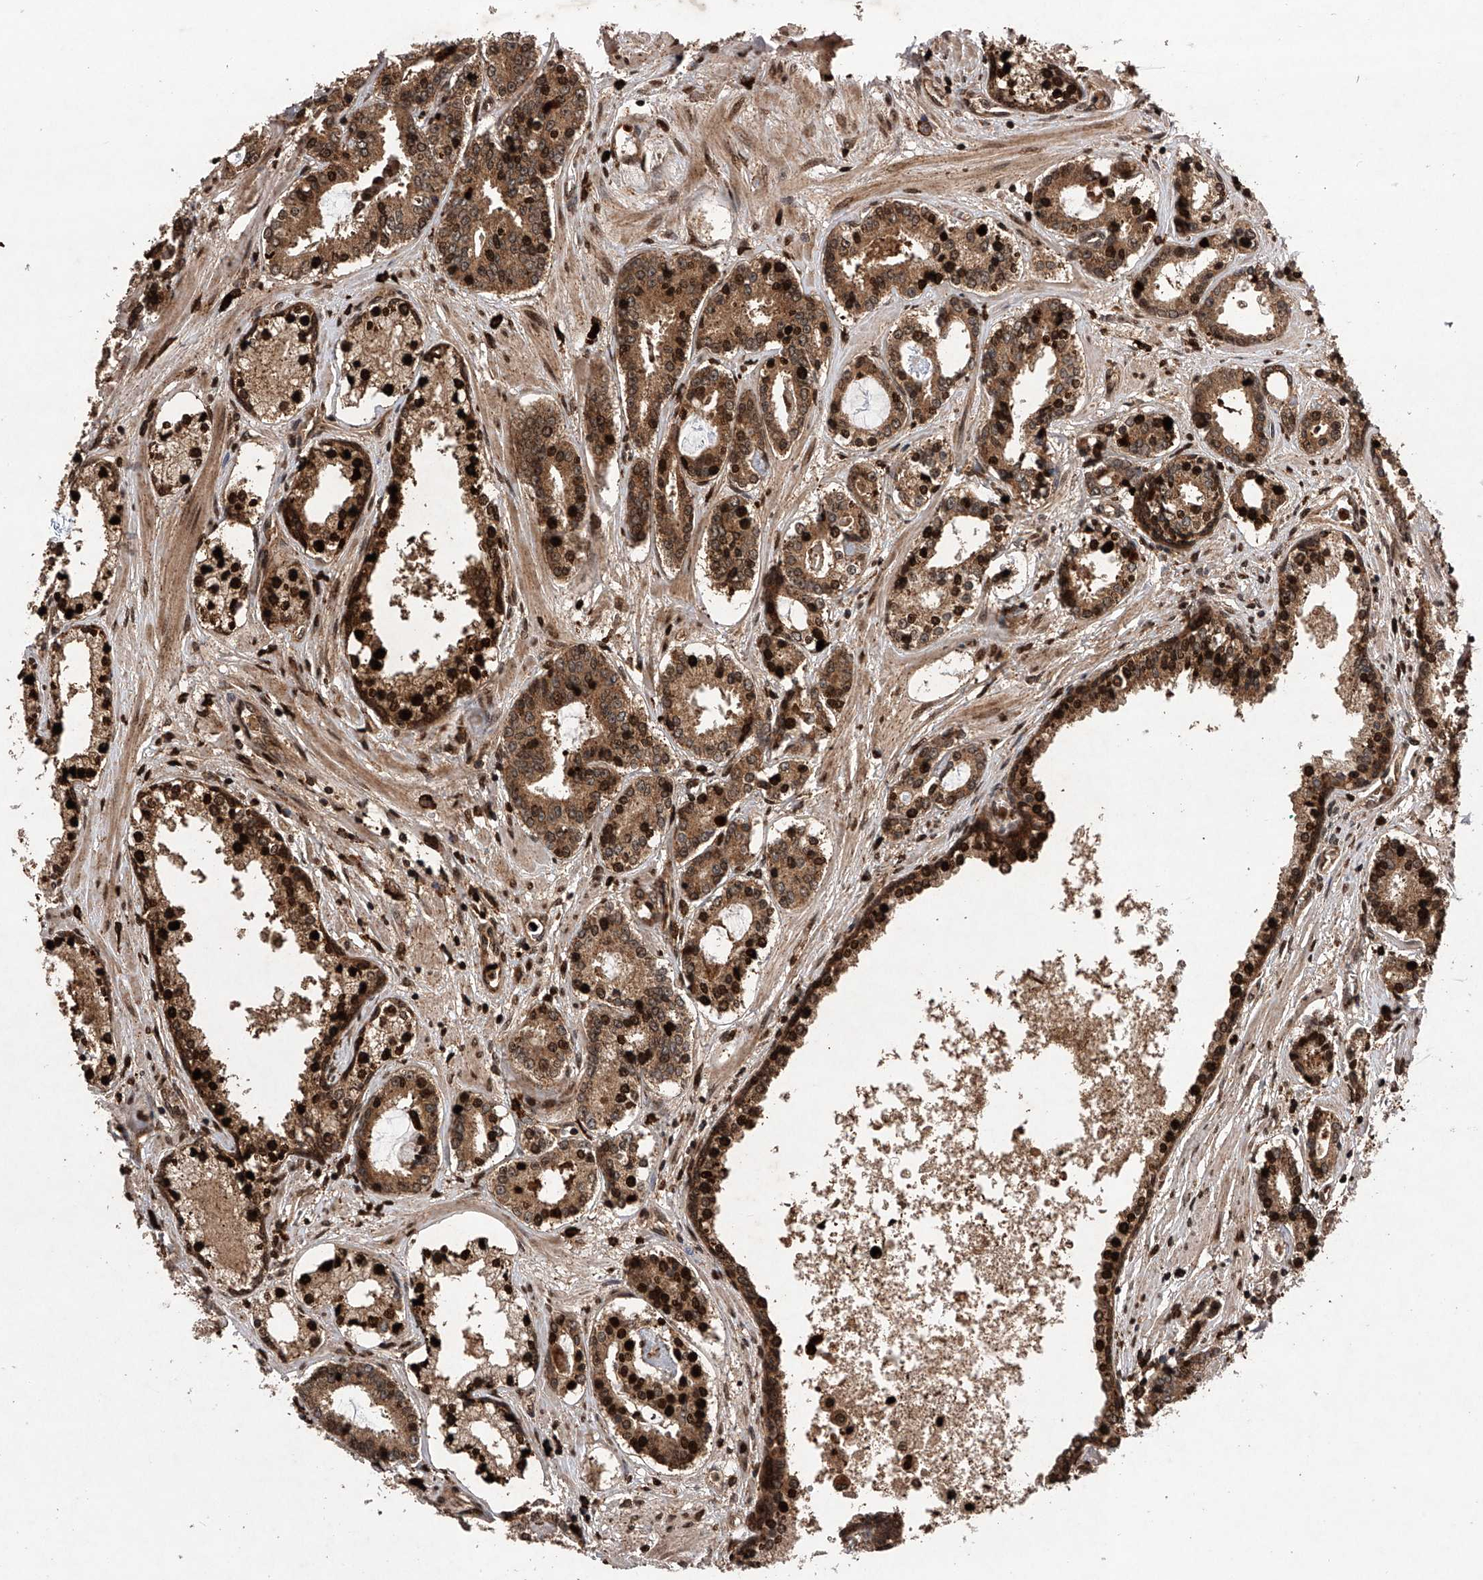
{"staining": {"intensity": "strong", "quantity": ">75%", "location": "cytoplasmic/membranous,nuclear"}, "tissue": "prostate cancer", "cell_type": "Tumor cells", "image_type": "cancer", "snomed": [{"axis": "morphology", "description": "Adenocarcinoma, High grade"}, {"axis": "topography", "description": "Prostate"}], "caption": "High-grade adenocarcinoma (prostate) stained for a protein exhibits strong cytoplasmic/membranous and nuclear positivity in tumor cells. The protein of interest is shown in brown color, while the nuclei are stained blue.", "gene": "MAP3K11", "patient": {"sex": "male", "age": 58}}